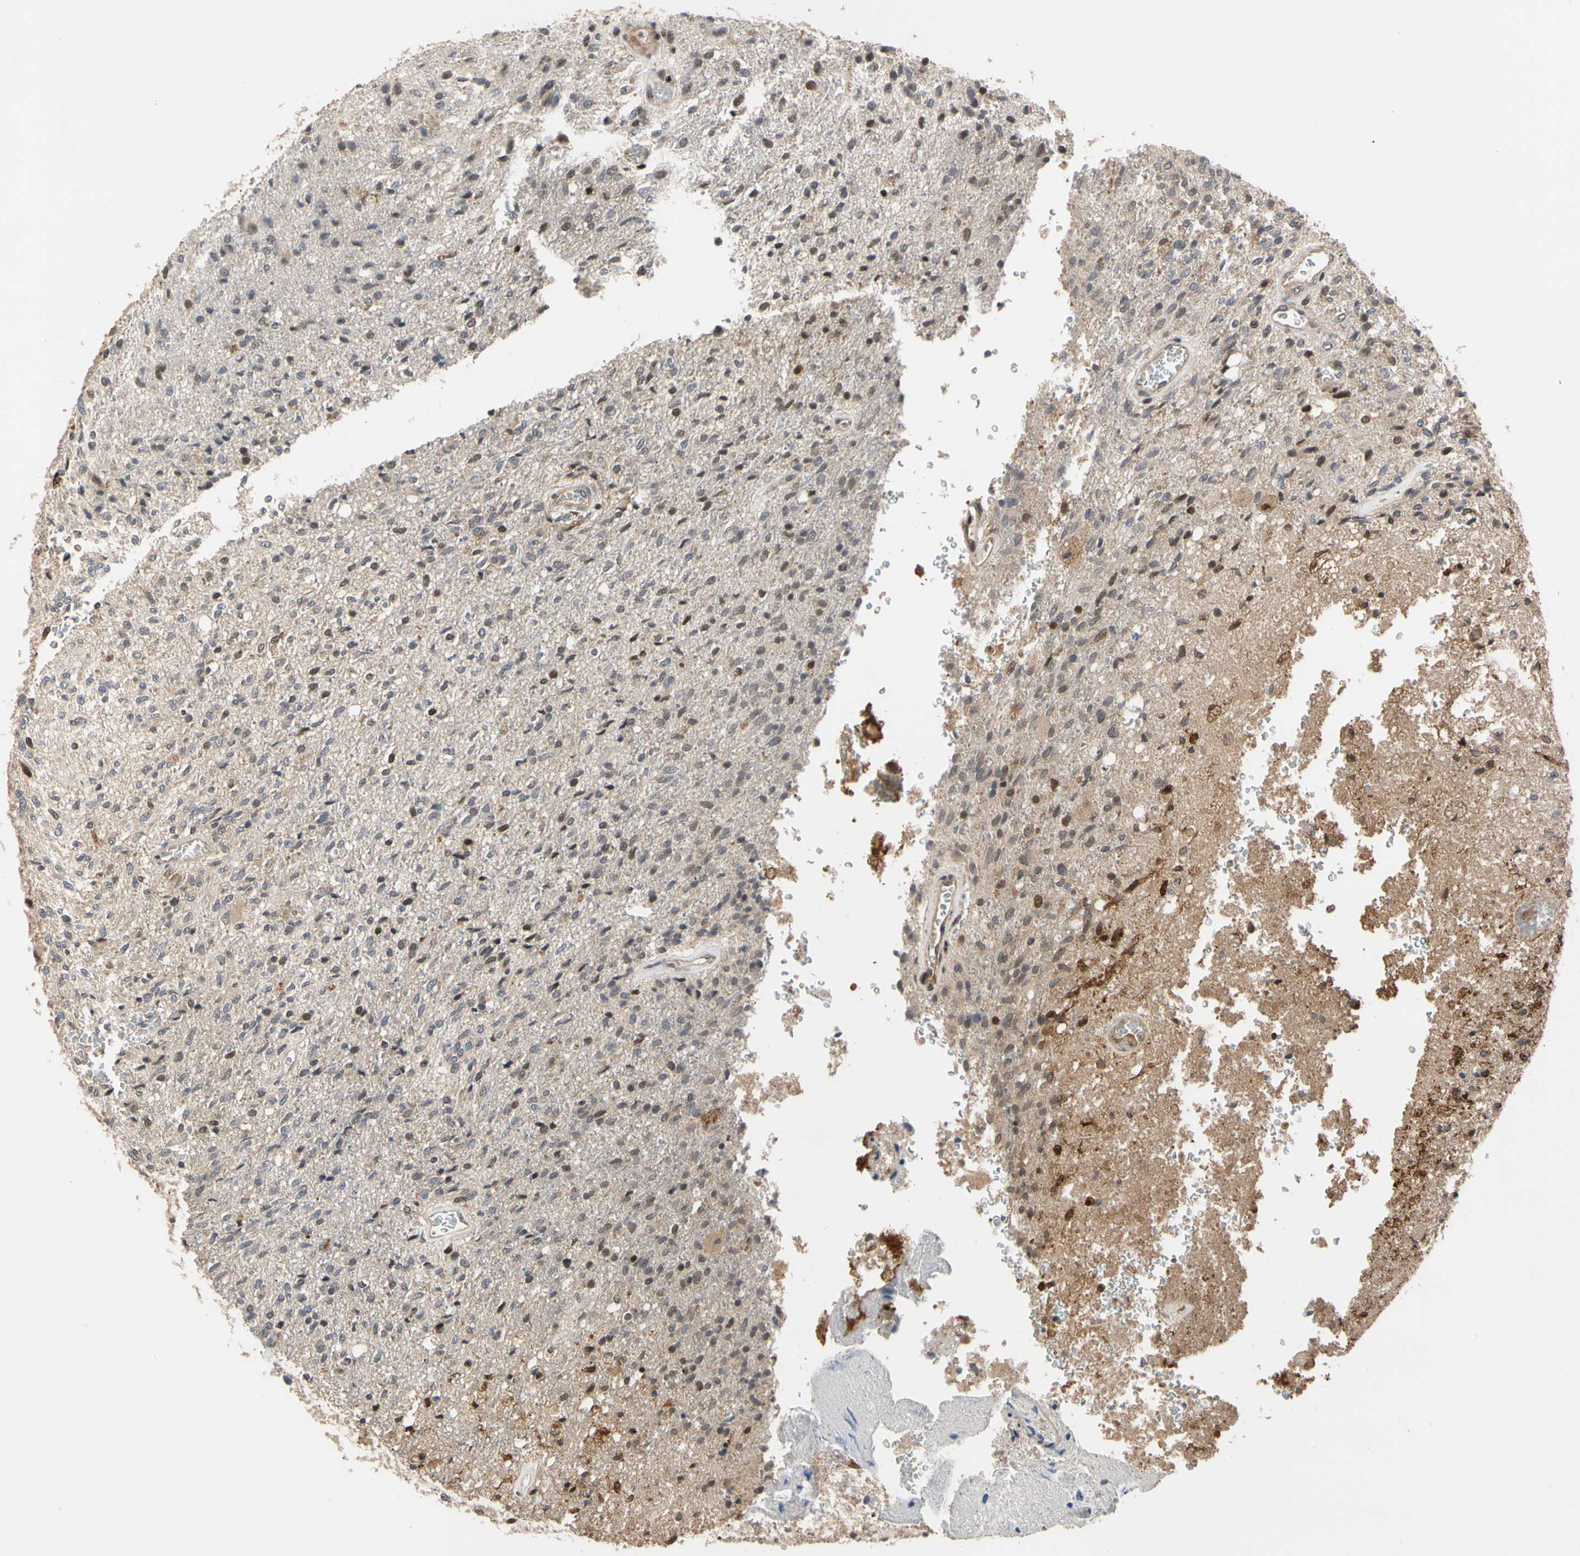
{"staining": {"intensity": "moderate", "quantity": "<25%", "location": "nuclear"}, "tissue": "glioma", "cell_type": "Tumor cells", "image_type": "cancer", "snomed": [{"axis": "morphology", "description": "Normal tissue, NOS"}, {"axis": "morphology", "description": "Glioma, malignant, High grade"}, {"axis": "topography", "description": "Cerebral cortex"}], "caption": "The histopathology image exhibits immunohistochemical staining of high-grade glioma (malignant). There is moderate nuclear staining is present in approximately <25% of tumor cells.", "gene": "CYTIP", "patient": {"sex": "male", "age": 77}}